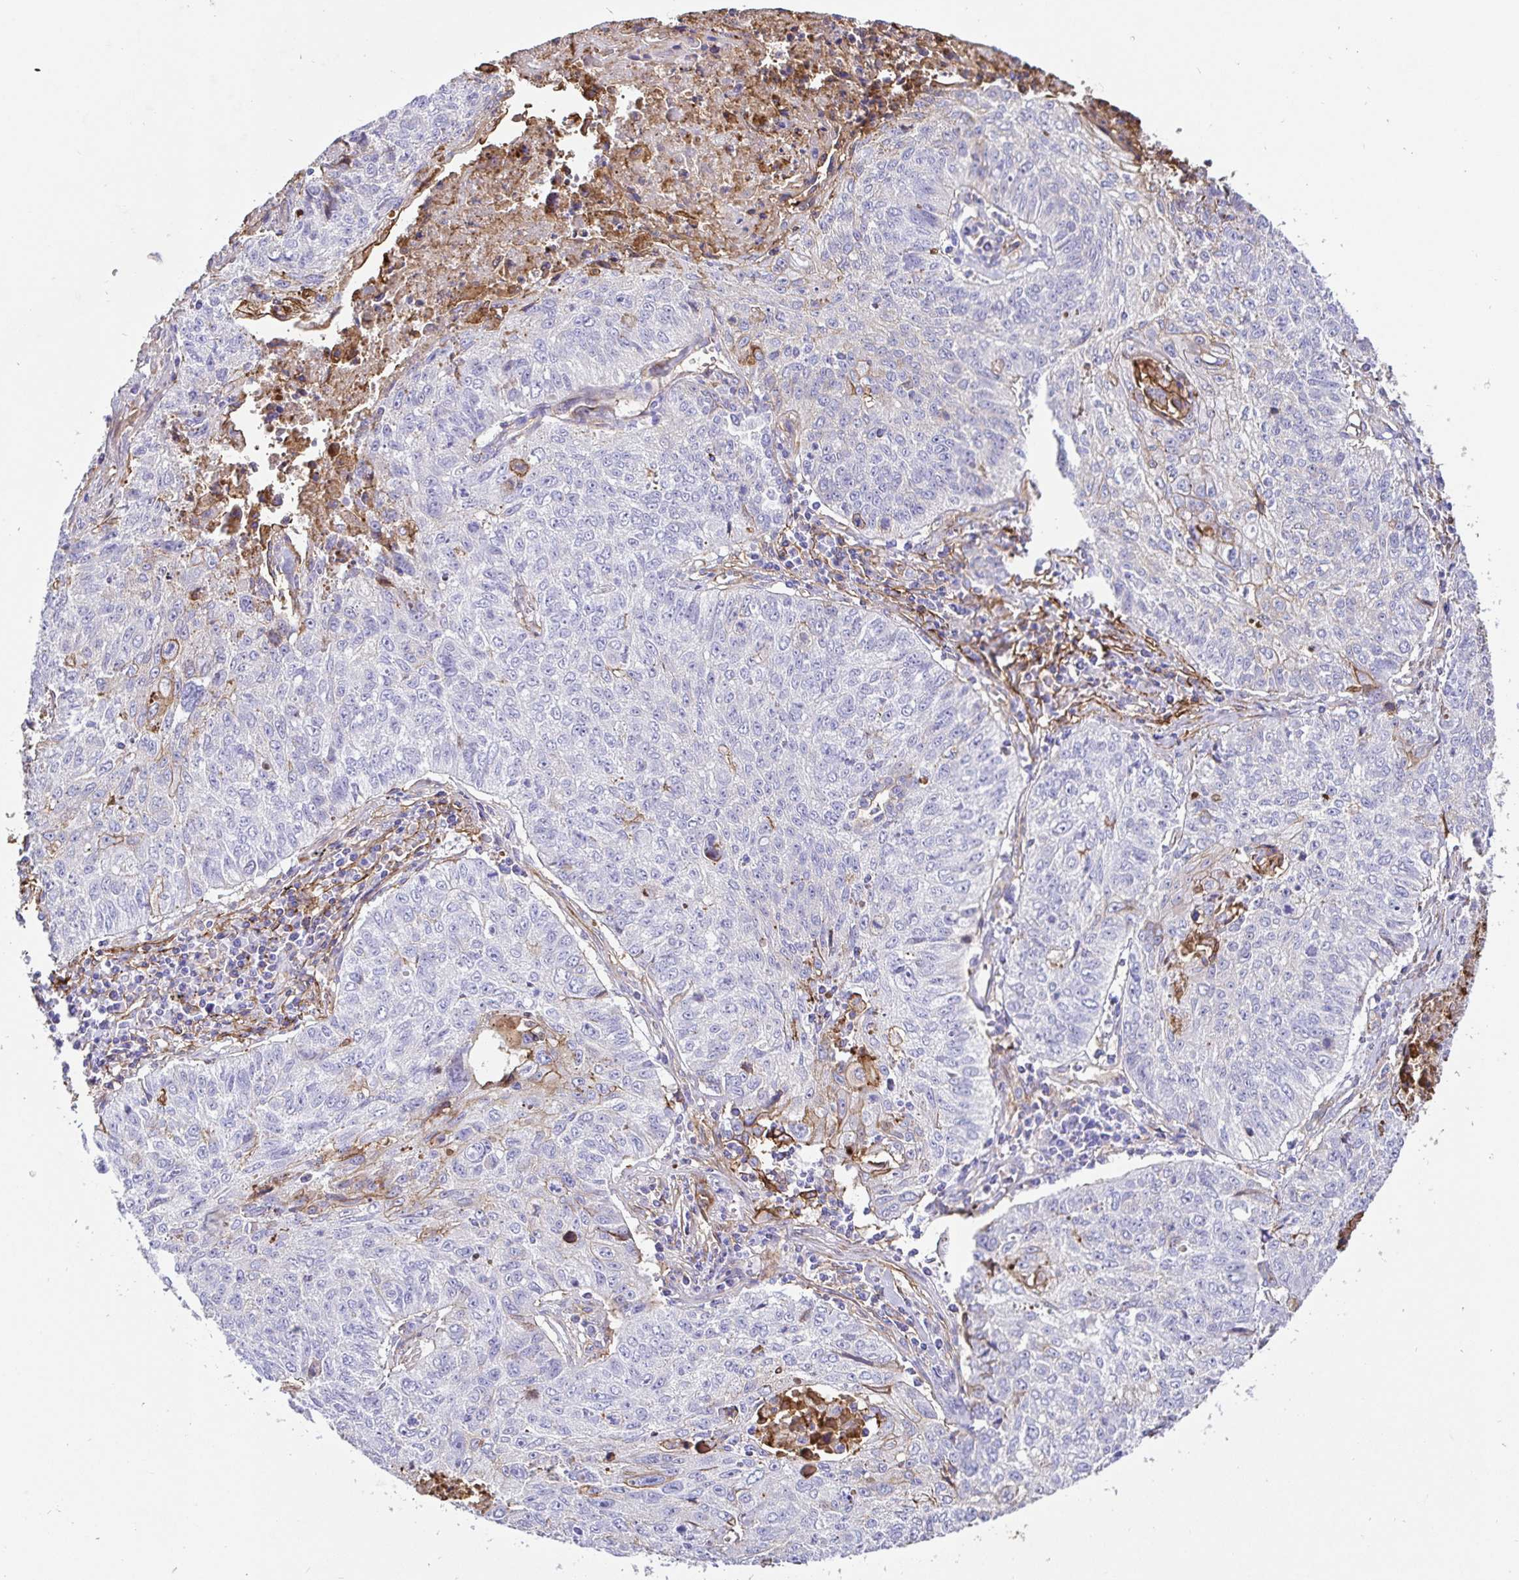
{"staining": {"intensity": "weak", "quantity": "<25%", "location": "cytoplasmic/membranous"}, "tissue": "lung cancer", "cell_type": "Tumor cells", "image_type": "cancer", "snomed": [{"axis": "morphology", "description": "Normal morphology"}, {"axis": "morphology", "description": "Aneuploidy"}, {"axis": "morphology", "description": "Squamous cell carcinoma, NOS"}, {"axis": "topography", "description": "Lymph node"}, {"axis": "topography", "description": "Lung"}], "caption": "High power microscopy histopathology image of an IHC micrograph of lung aneuploidy, revealing no significant staining in tumor cells.", "gene": "ANXA2", "patient": {"sex": "female", "age": 76}}